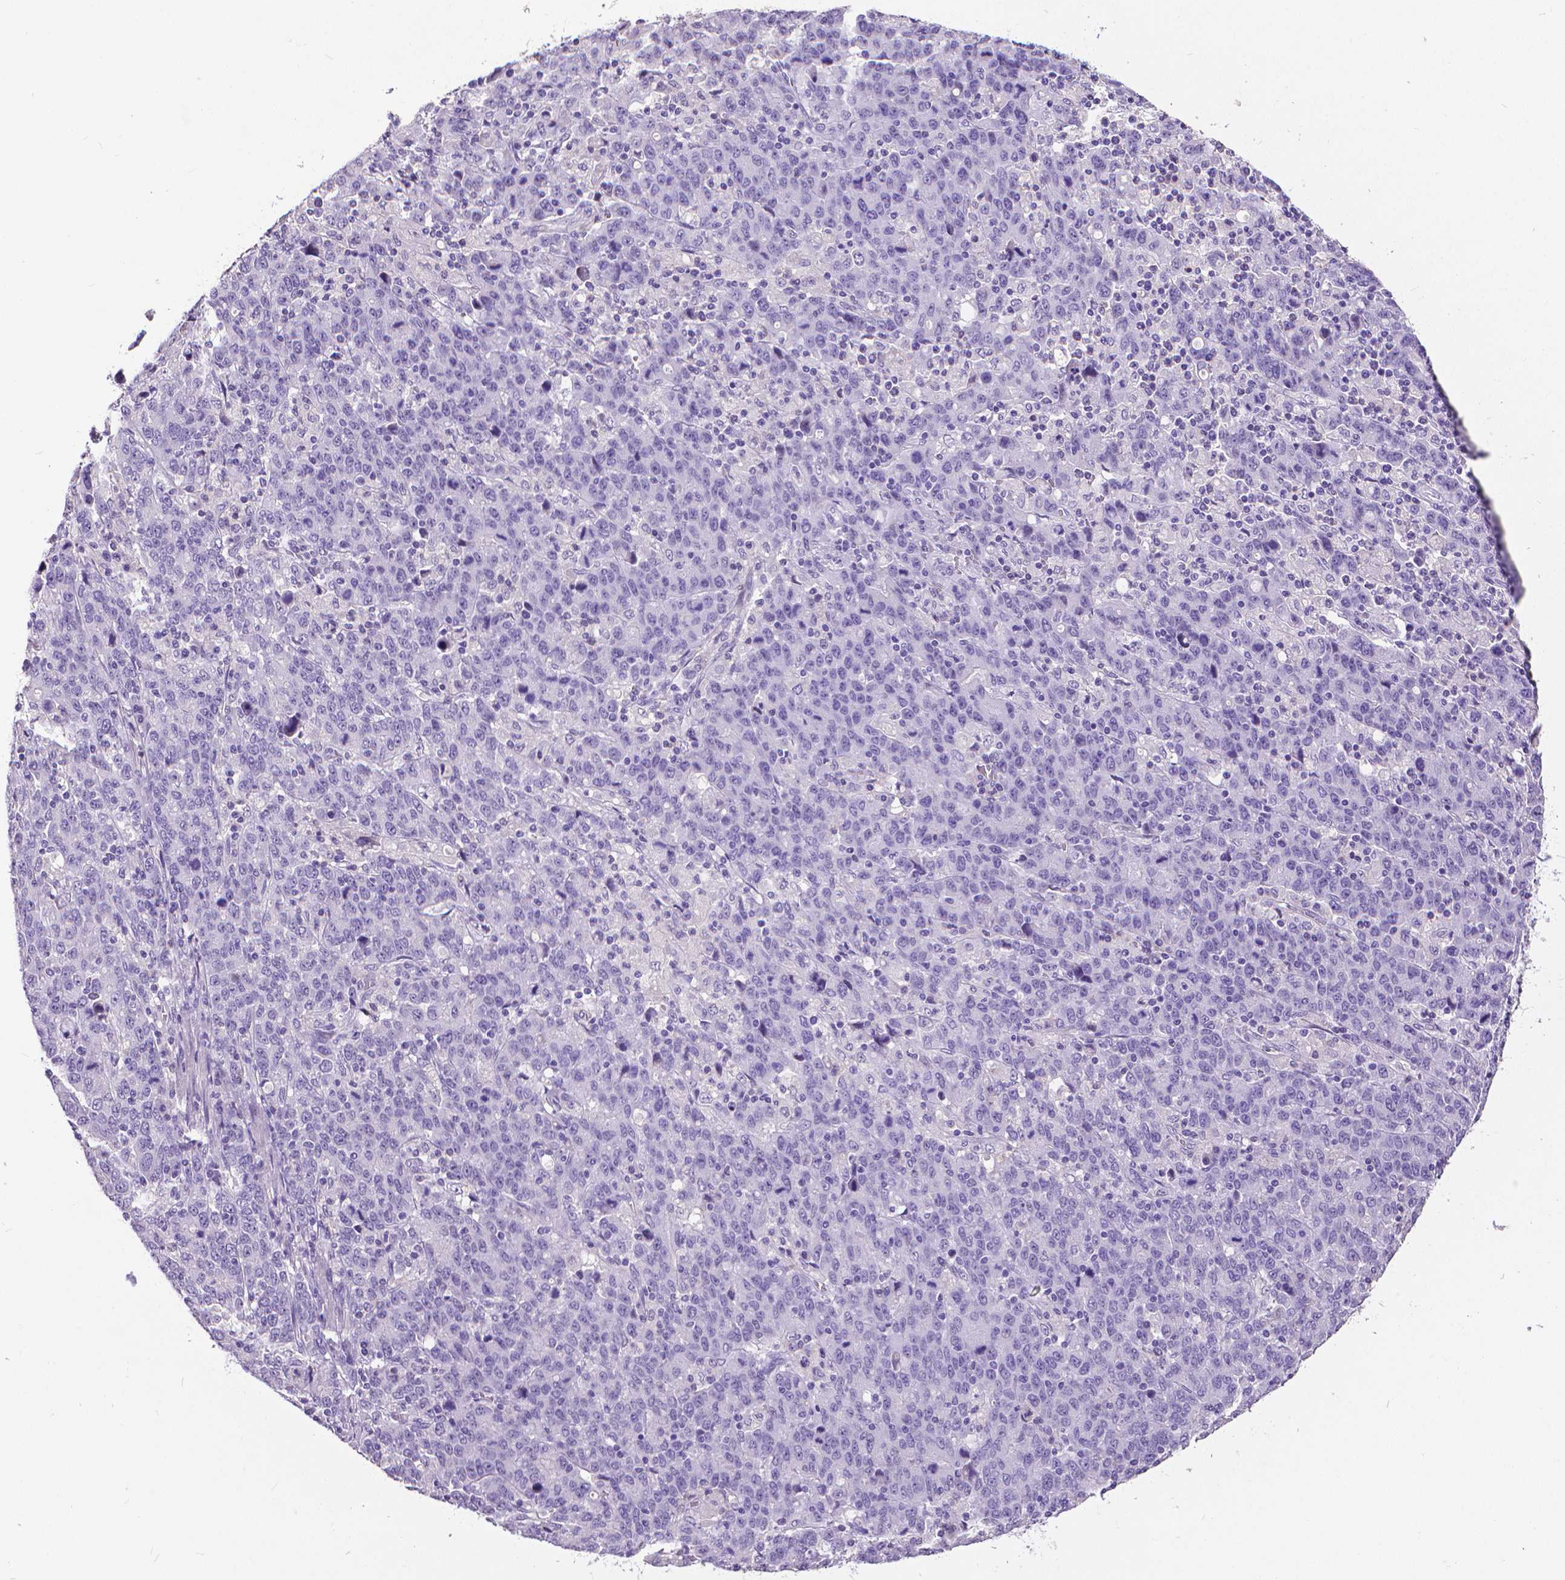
{"staining": {"intensity": "negative", "quantity": "none", "location": "none"}, "tissue": "stomach cancer", "cell_type": "Tumor cells", "image_type": "cancer", "snomed": [{"axis": "morphology", "description": "Adenocarcinoma, NOS"}, {"axis": "topography", "description": "Stomach, upper"}], "caption": "Immunohistochemistry photomicrograph of adenocarcinoma (stomach) stained for a protein (brown), which shows no staining in tumor cells. Nuclei are stained in blue.", "gene": "CD4", "patient": {"sex": "male", "age": 69}}